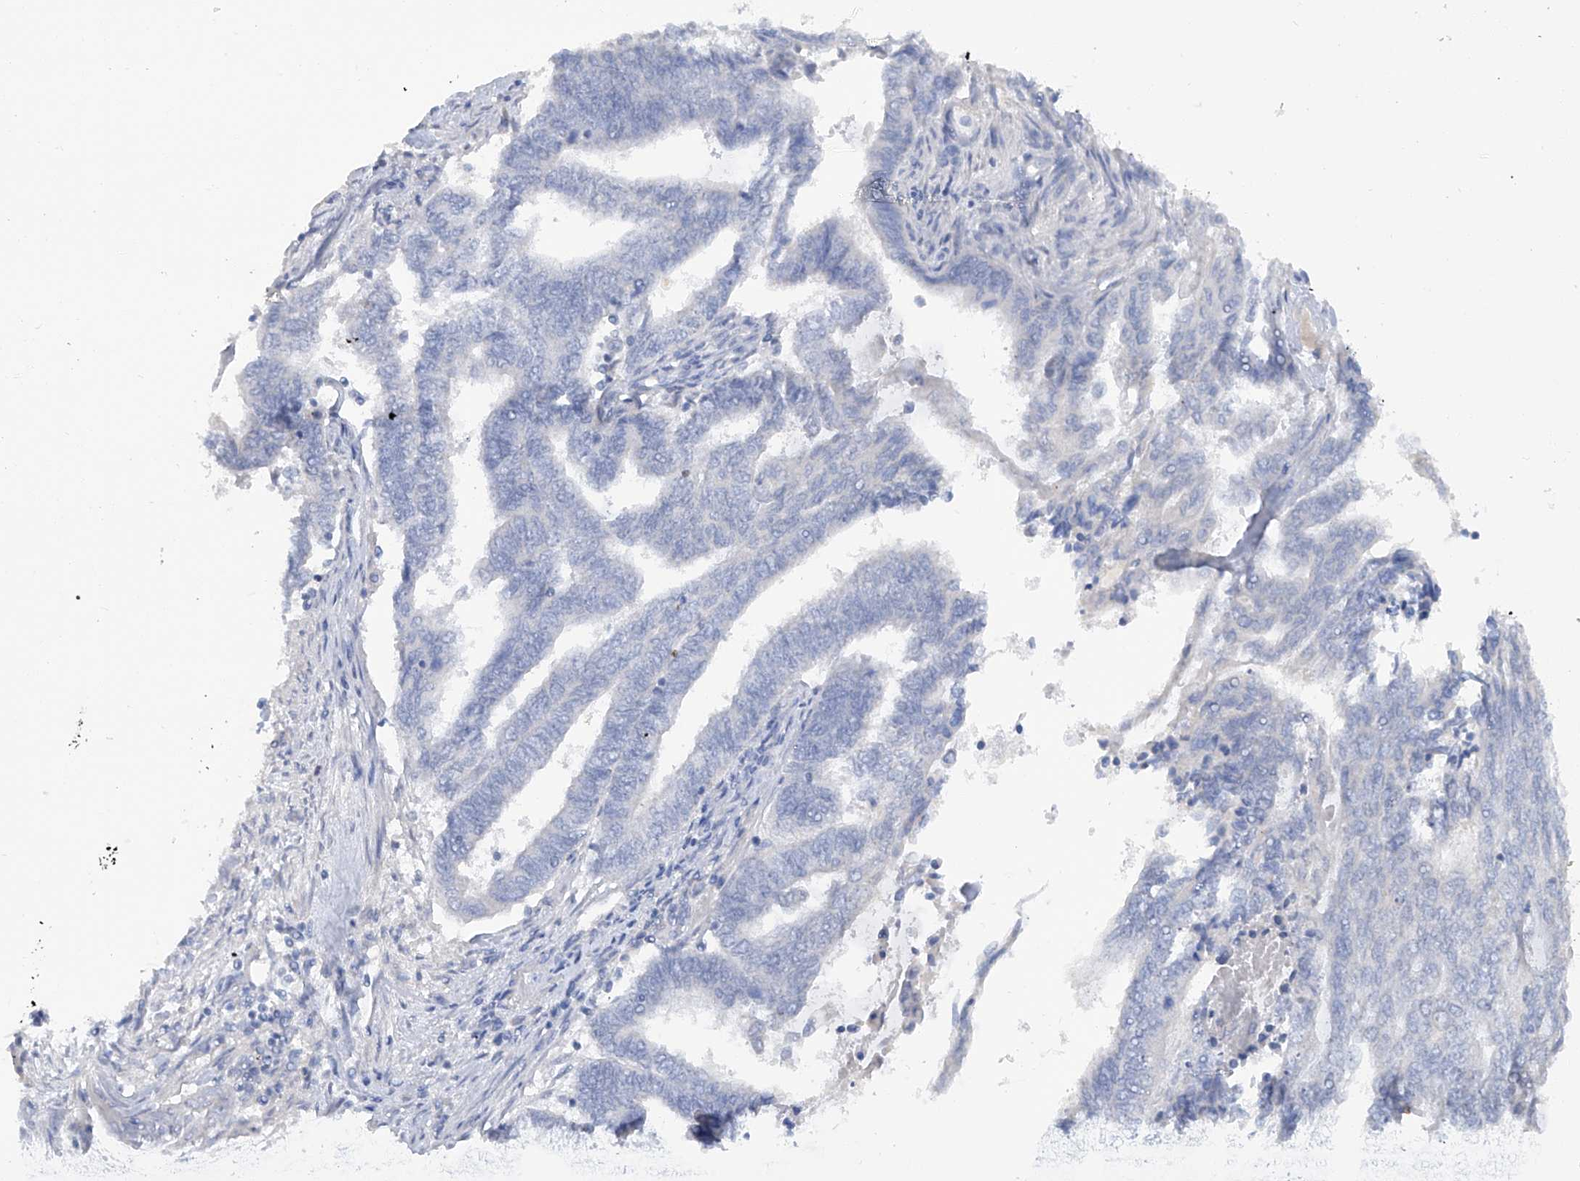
{"staining": {"intensity": "negative", "quantity": "none", "location": "none"}, "tissue": "endometrial cancer", "cell_type": "Tumor cells", "image_type": "cancer", "snomed": [{"axis": "morphology", "description": "Adenocarcinoma, NOS"}, {"axis": "topography", "description": "Uterus"}, {"axis": "topography", "description": "Endometrium"}], "caption": "Tumor cells are negative for protein expression in human adenocarcinoma (endometrial).", "gene": "HAS3", "patient": {"sex": "female", "age": 70}}